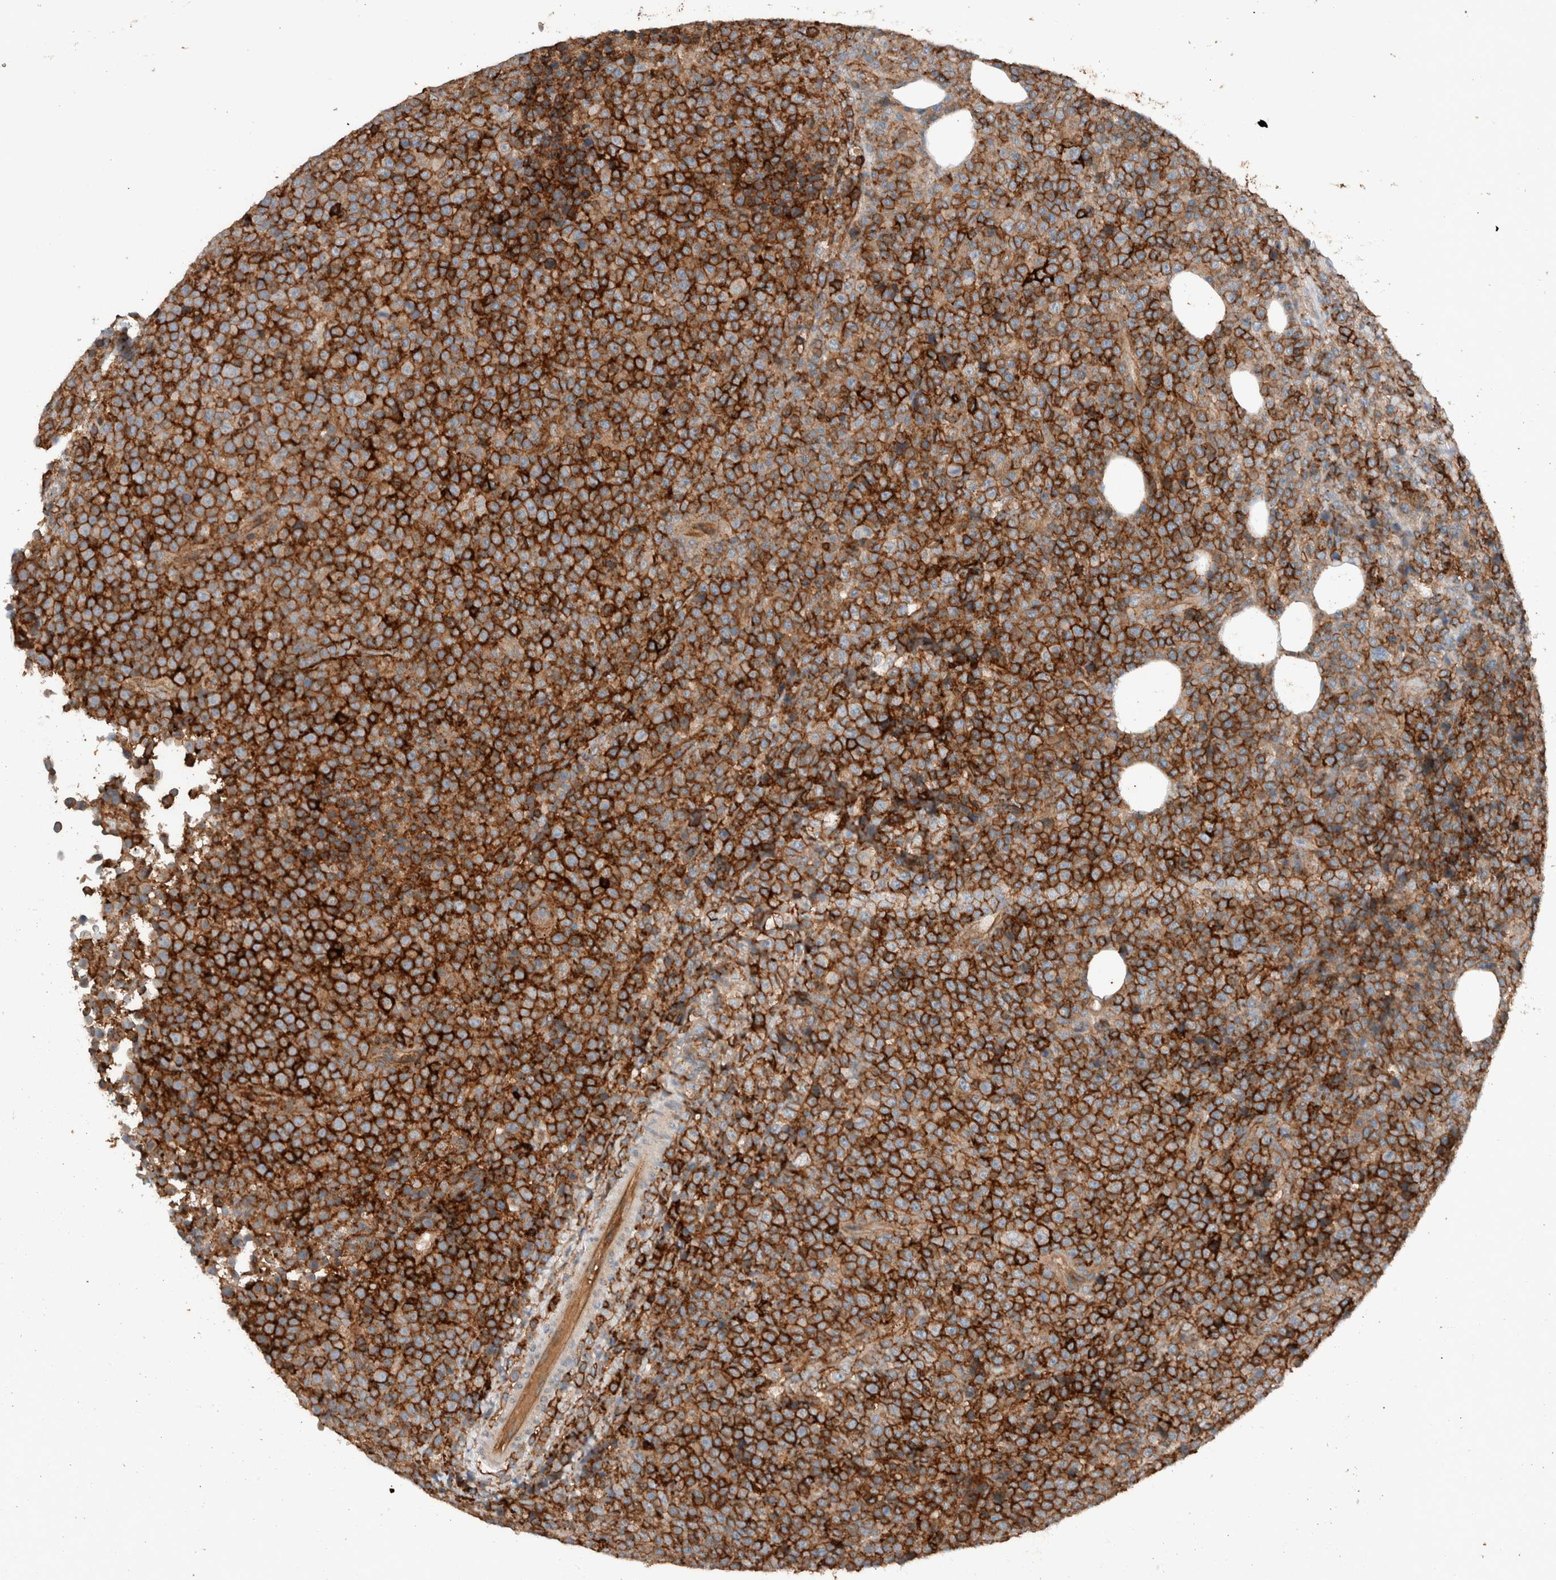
{"staining": {"intensity": "strong", "quantity": ">75%", "location": "cytoplasmic/membranous"}, "tissue": "lymphoma", "cell_type": "Tumor cells", "image_type": "cancer", "snomed": [{"axis": "morphology", "description": "Malignant lymphoma, non-Hodgkin's type, High grade"}, {"axis": "topography", "description": "Lymph node"}], "caption": "Brown immunohistochemical staining in high-grade malignant lymphoma, non-Hodgkin's type shows strong cytoplasmic/membranous positivity in about >75% of tumor cells.", "gene": "UGCG", "patient": {"sex": "male", "age": 13}}